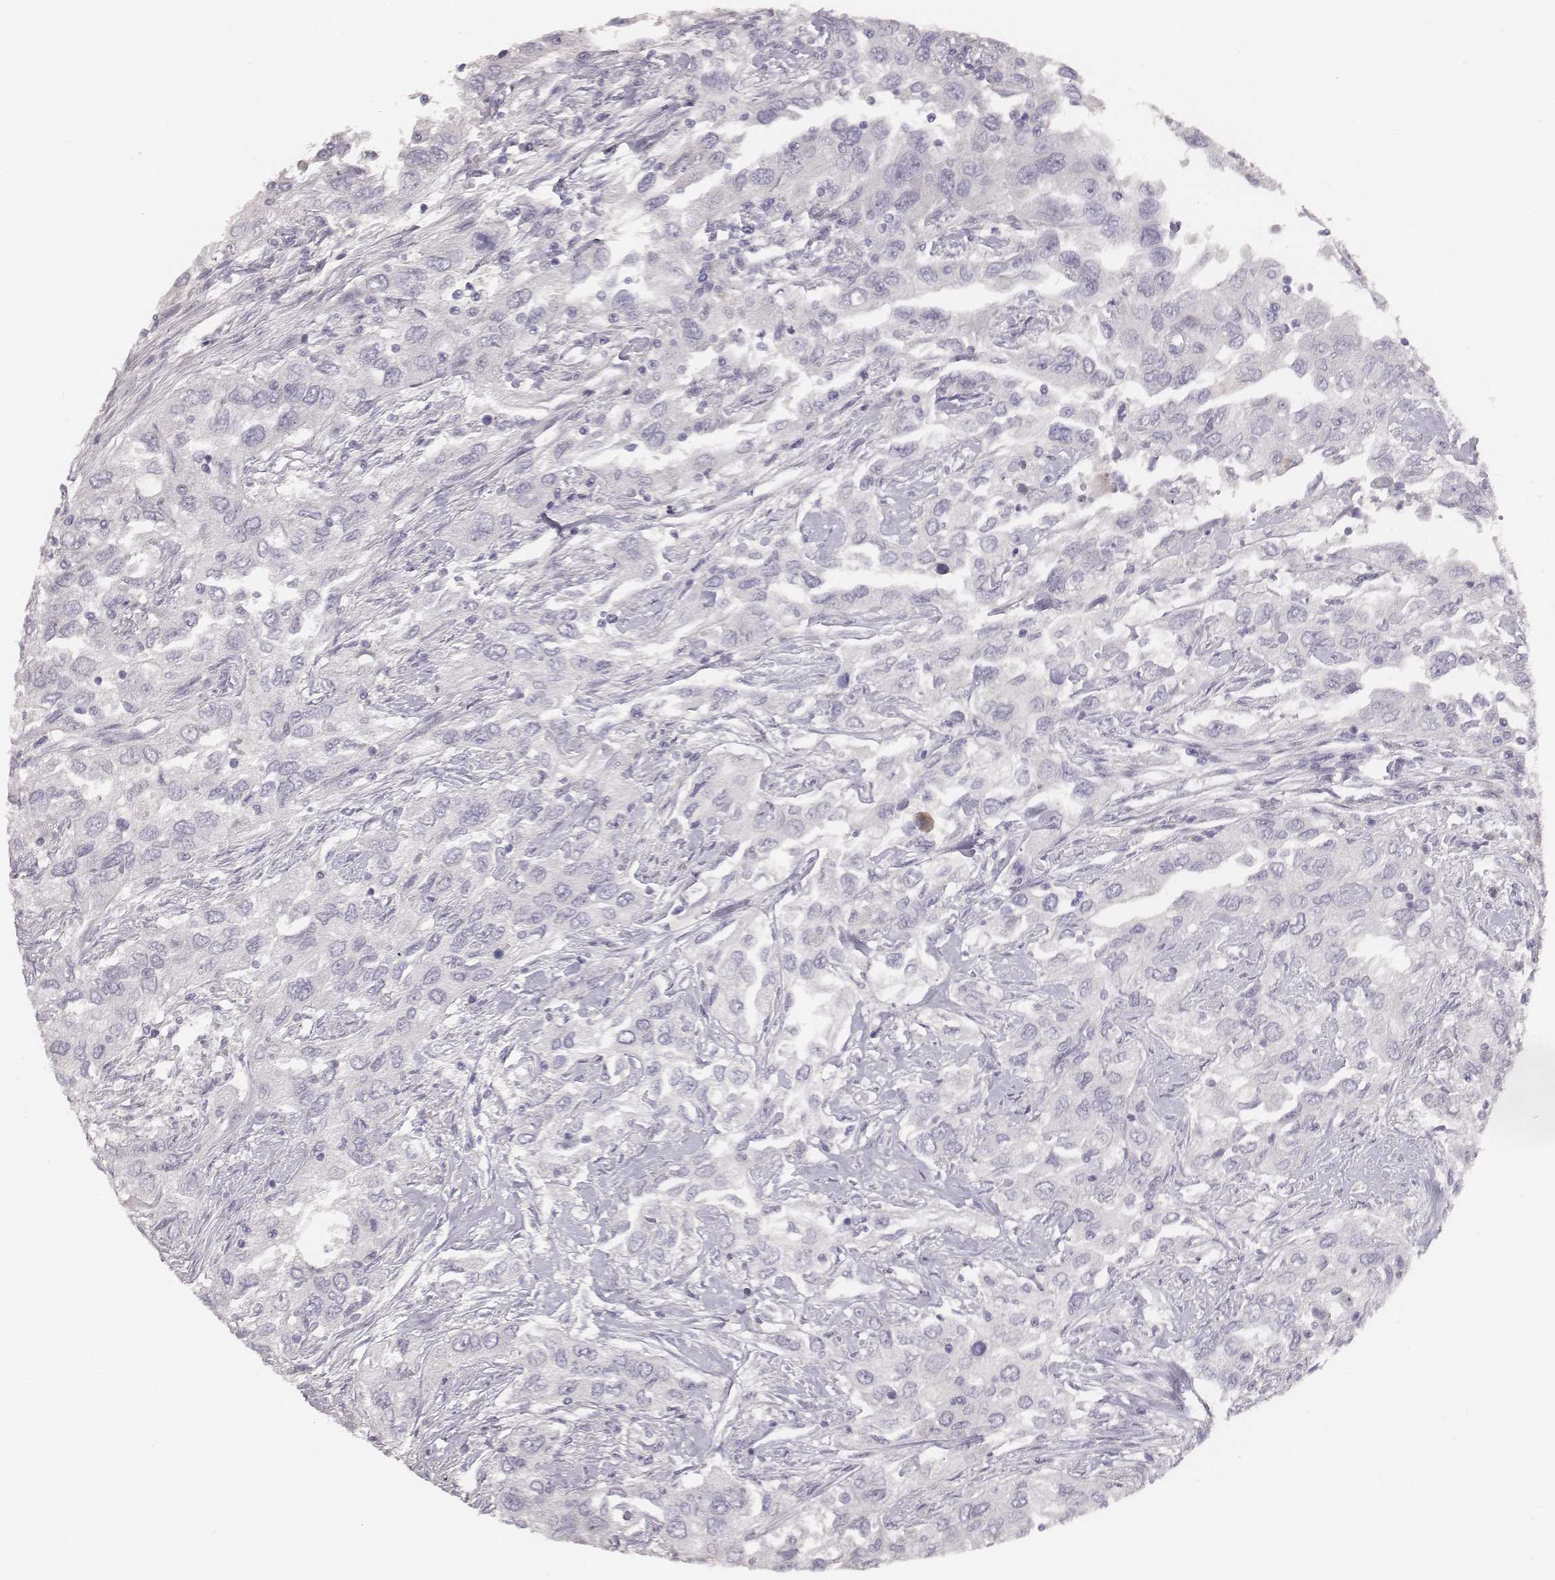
{"staining": {"intensity": "negative", "quantity": "none", "location": "none"}, "tissue": "urothelial cancer", "cell_type": "Tumor cells", "image_type": "cancer", "snomed": [{"axis": "morphology", "description": "Urothelial carcinoma, High grade"}, {"axis": "topography", "description": "Urinary bladder"}], "caption": "A photomicrograph of human urothelial cancer is negative for staining in tumor cells.", "gene": "MYH6", "patient": {"sex": "male", "age": 76}}